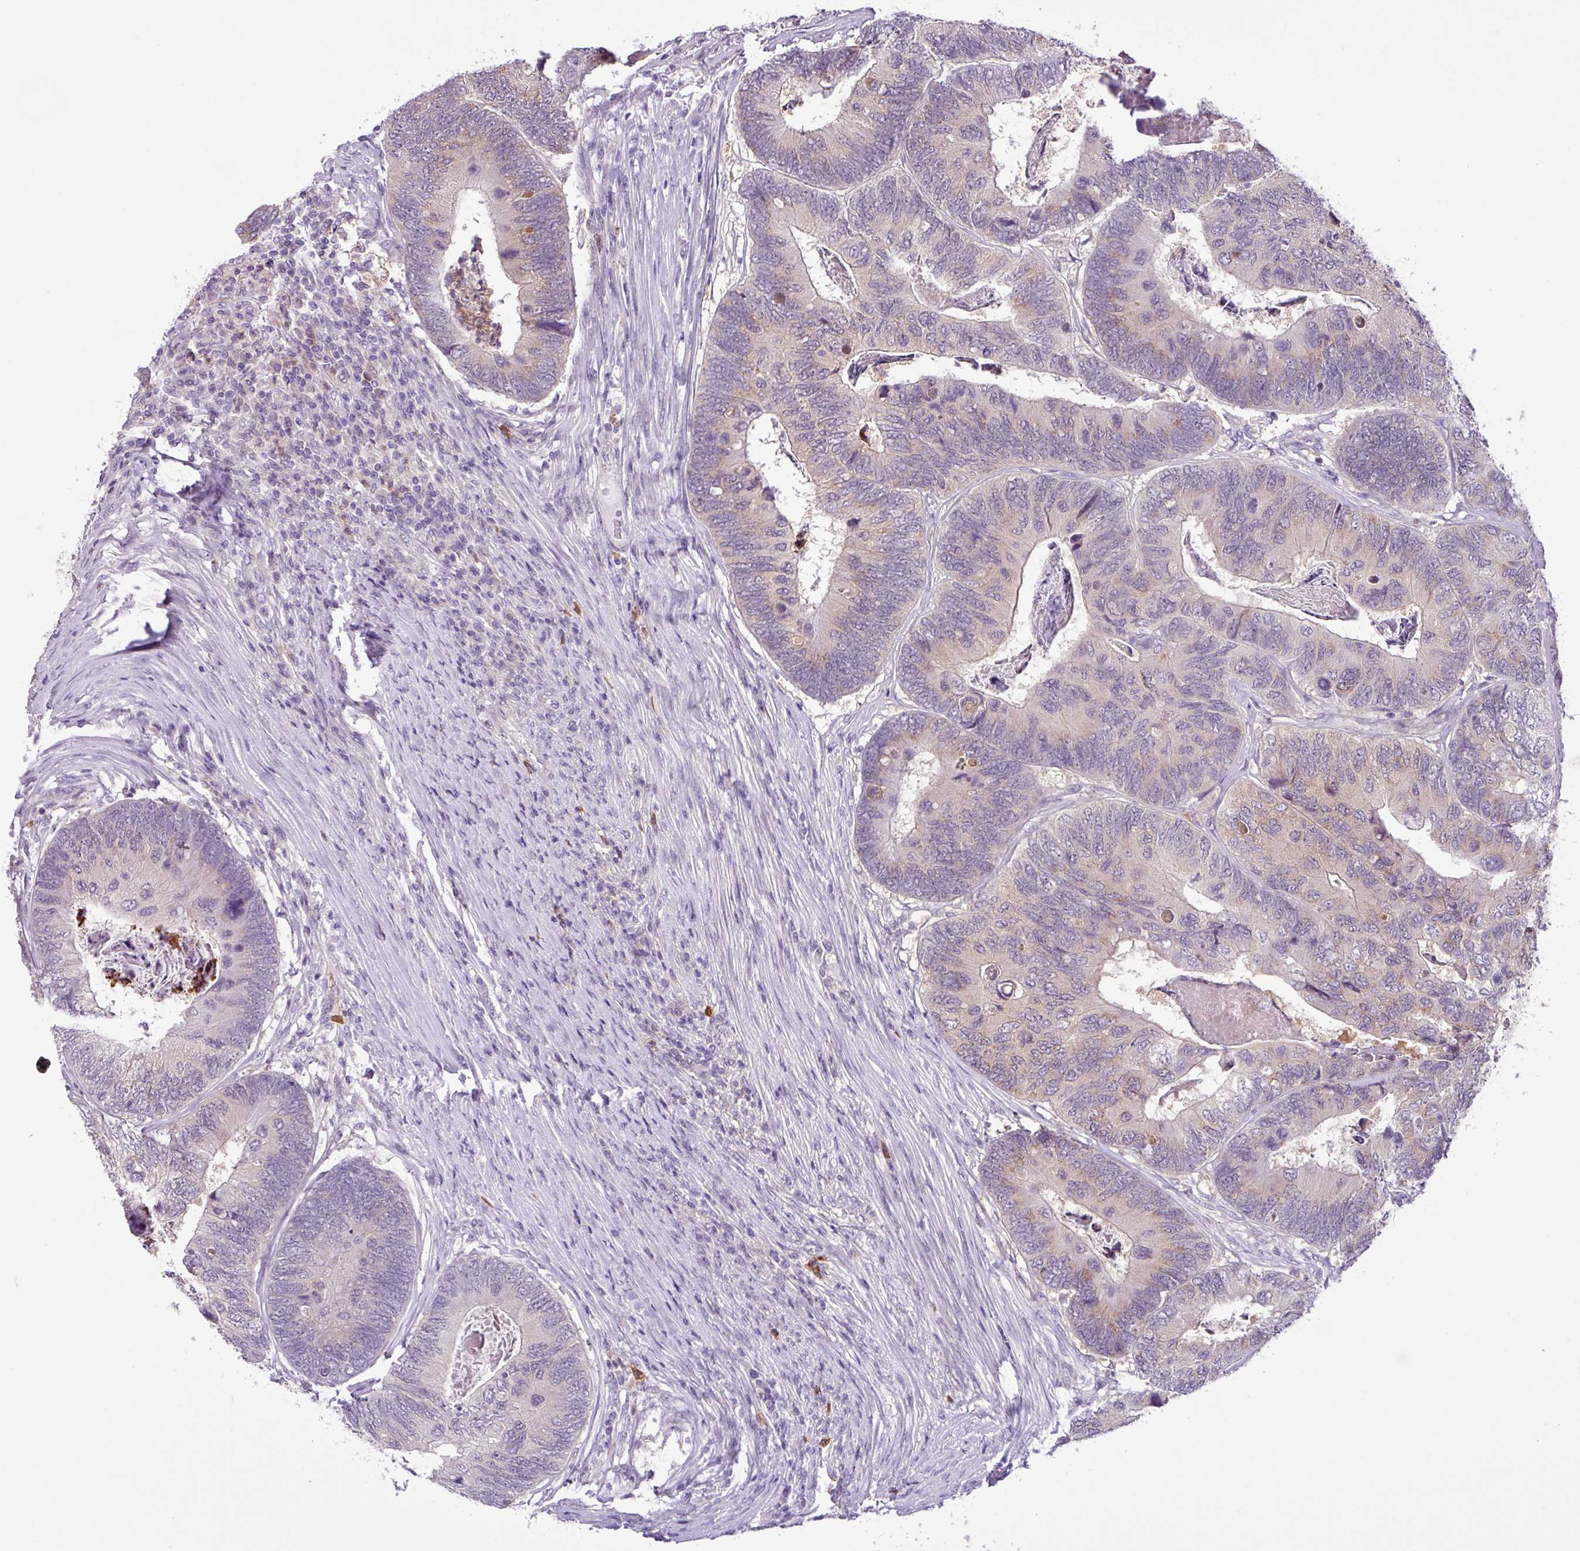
{"staining": {"intensity": "moderate", "quantity": "25%-75%", "location": "cytoplasmic/membranous"}, "tissue": "colorectal cancer", "cell_type": "Tumor cells", "image_type": "cancer", "snomed": [{"axis": "morphology", "description": "Adenocarcinoma, NOS"}, {"axis": "topography", "description": "Colon"}], "caption": "High-magnification brightfield microscopy of colorectal cancer (adenocarcinoma) stained with DAB (3,3'-diaminobenzidine) (brown) and counterstained with hematoxylin (blue). tumor cells exhibit moderate cytoplasmic/membranous positivity is identified in approximately25%-75% of cells.", "gene": "TONSL", "patient": {"sex": "female", "age": 67}}